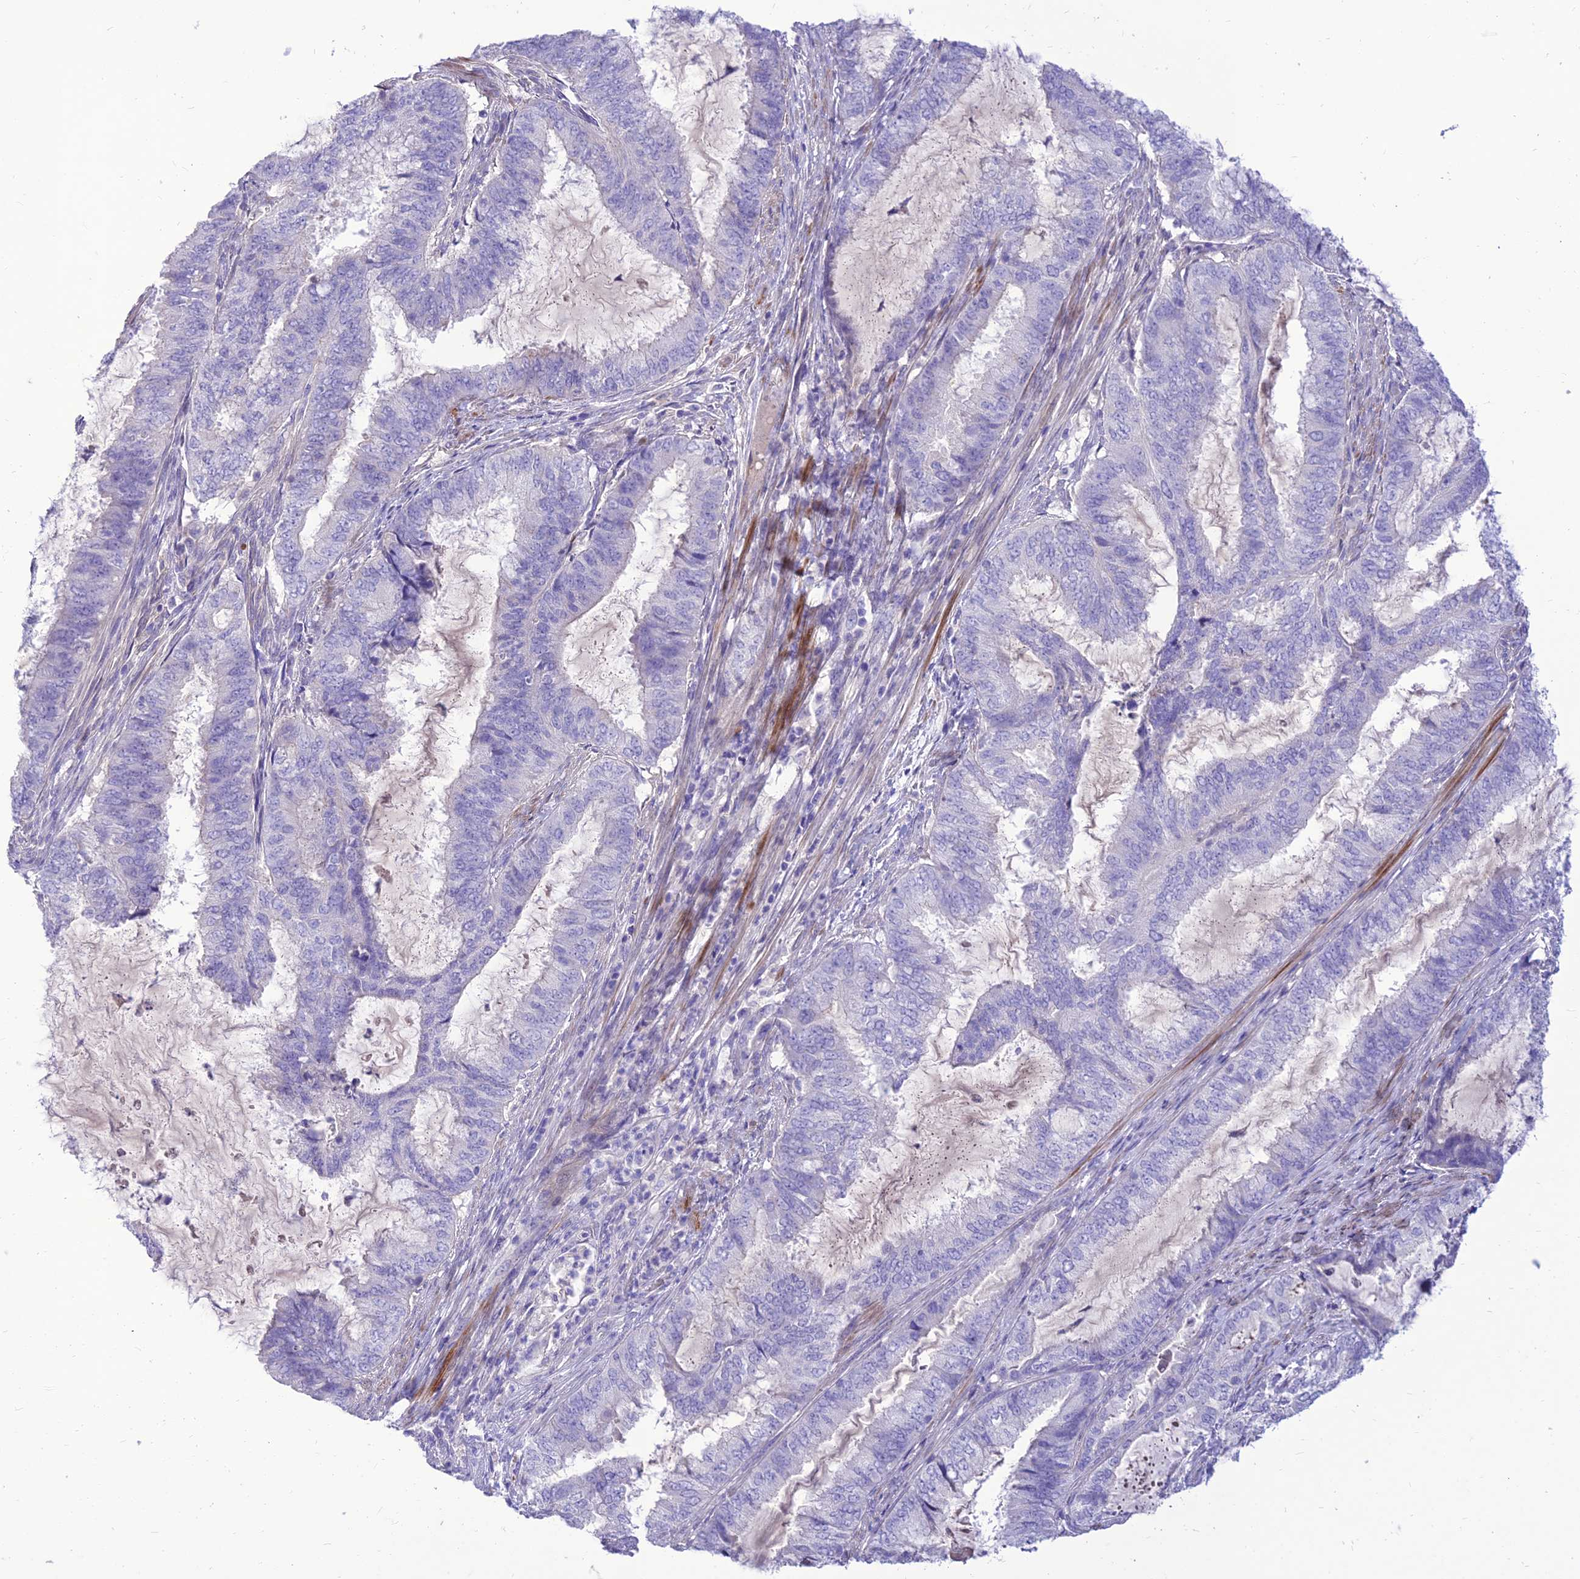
{"staining": {"intensity": "negative", "quantity": "none", "location": "none"}, "tissue": "endometrial cancer", "cell_type": "Tumor cells", "image_type": "cancer", "snomed": [{"axis": "morphology", "description": "Adenocarcinoma, NOS"}, {"axis": "topography", "description": "Endometrium"}], "caption": "This is an immunohistochemistry (IHC) micrograph of human endometrial adenocarcinoma. There is no positivity in tumor cells.", "gene": "TEKT3", "patient": {"sex": "female", "age": 51}}